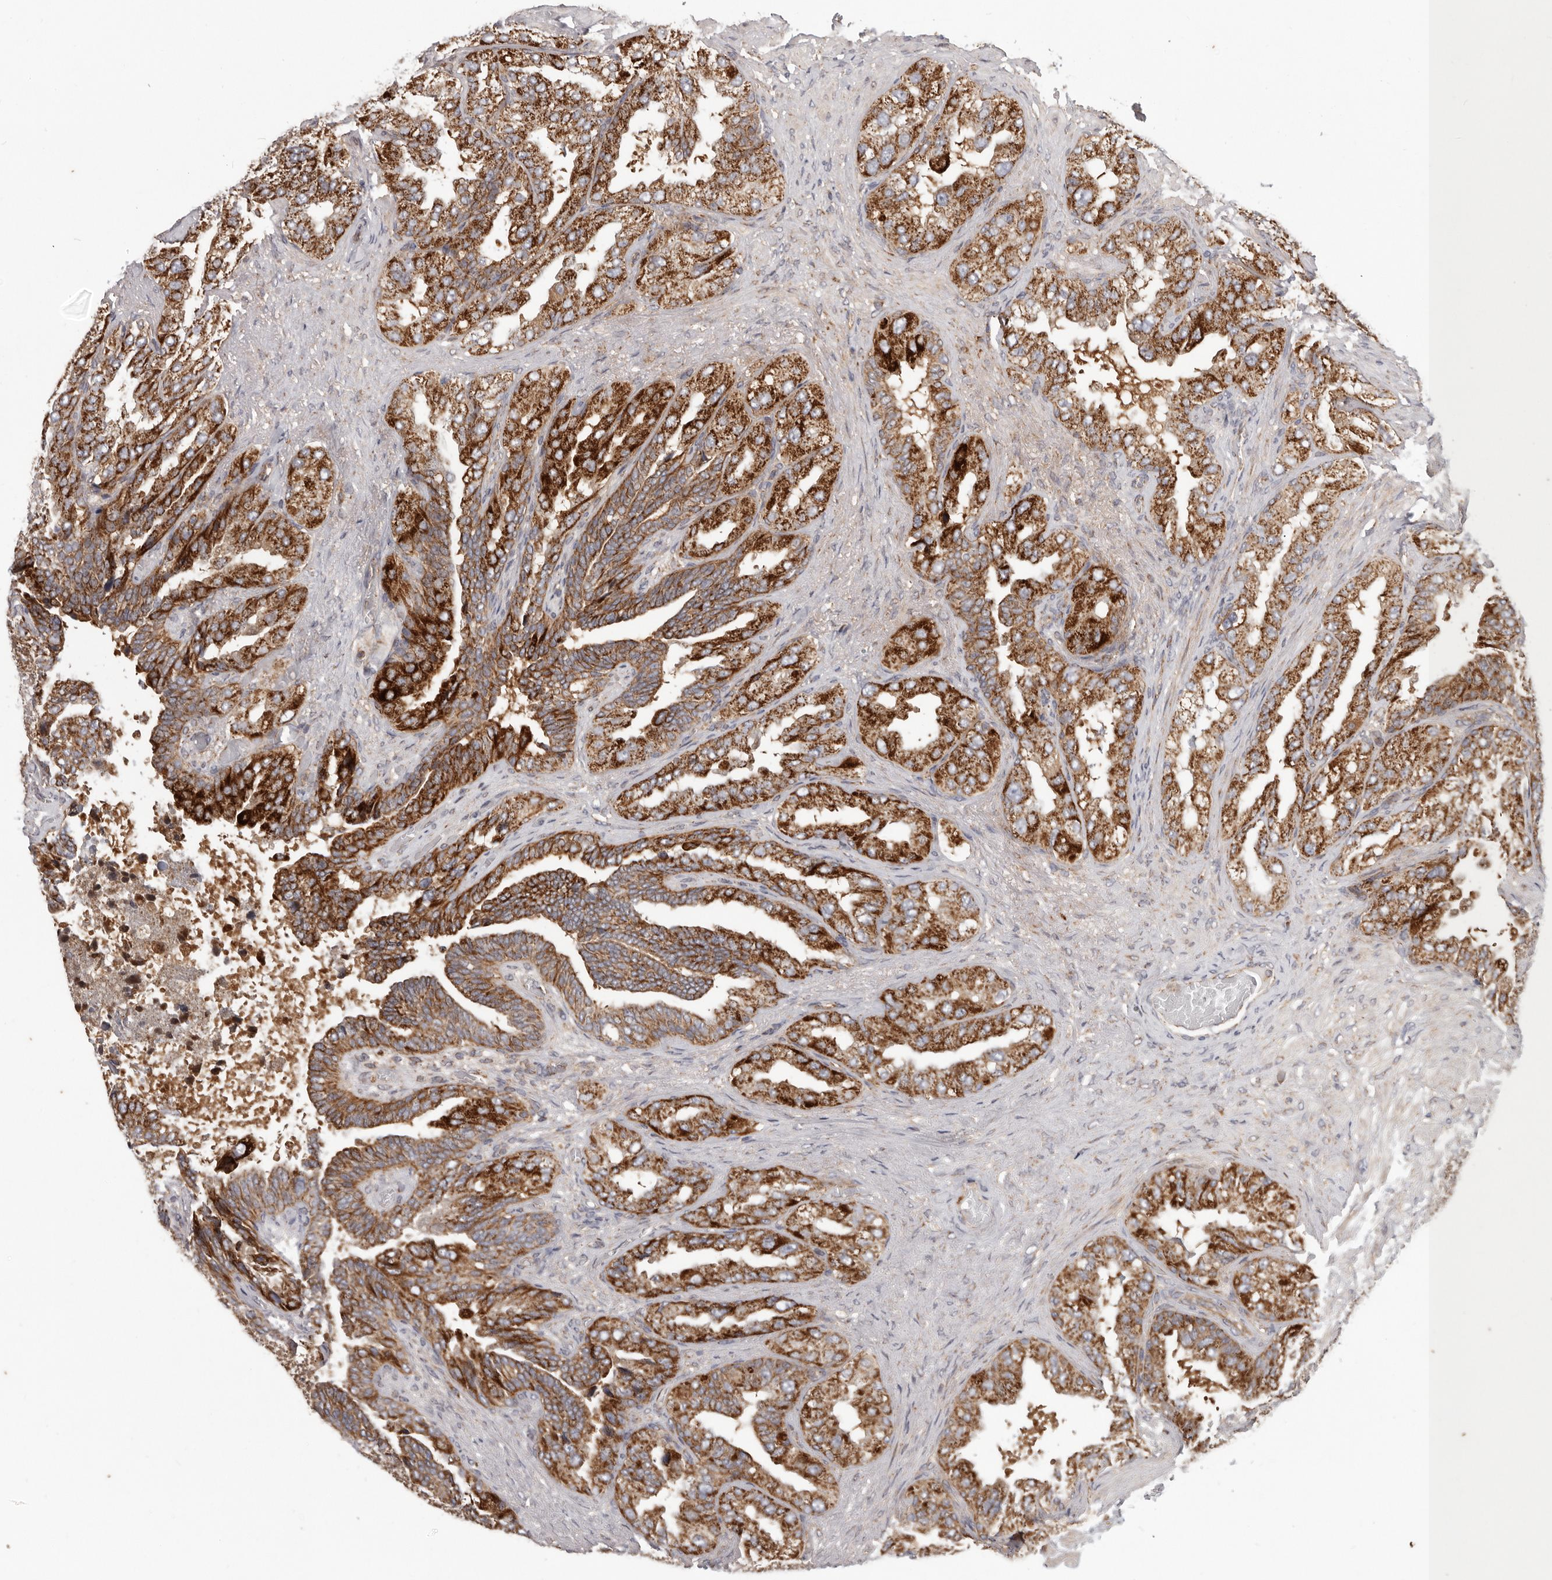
{"staining": {"intensity": "strong", "quantity": ">75%", "location": "cytoplasmic/membranous"}, "tissue": "seminal vesicle", "cell_type": "Glandular cells", "image_type": "normal", "snomed": [{"axis": "morphology", "description": "Normal tissue, NOS"}, {"axis": "topography", "description": "Seminal veicle"}, {"axis": "topography", "description": "Peripheral nerve tissue"}], "caption": "Glandular cells reveal high levels of strong cytoplasmic/membranous positivity in approximately >75% of cells in benign human seminal vesicle. The staining is performed using DAB brown chromogen to label protein expression. The nuclei are counter-stained blue using hematoxylin.", "gene": "MRPS10", "patient": {"sex": "male", "age": 63}}